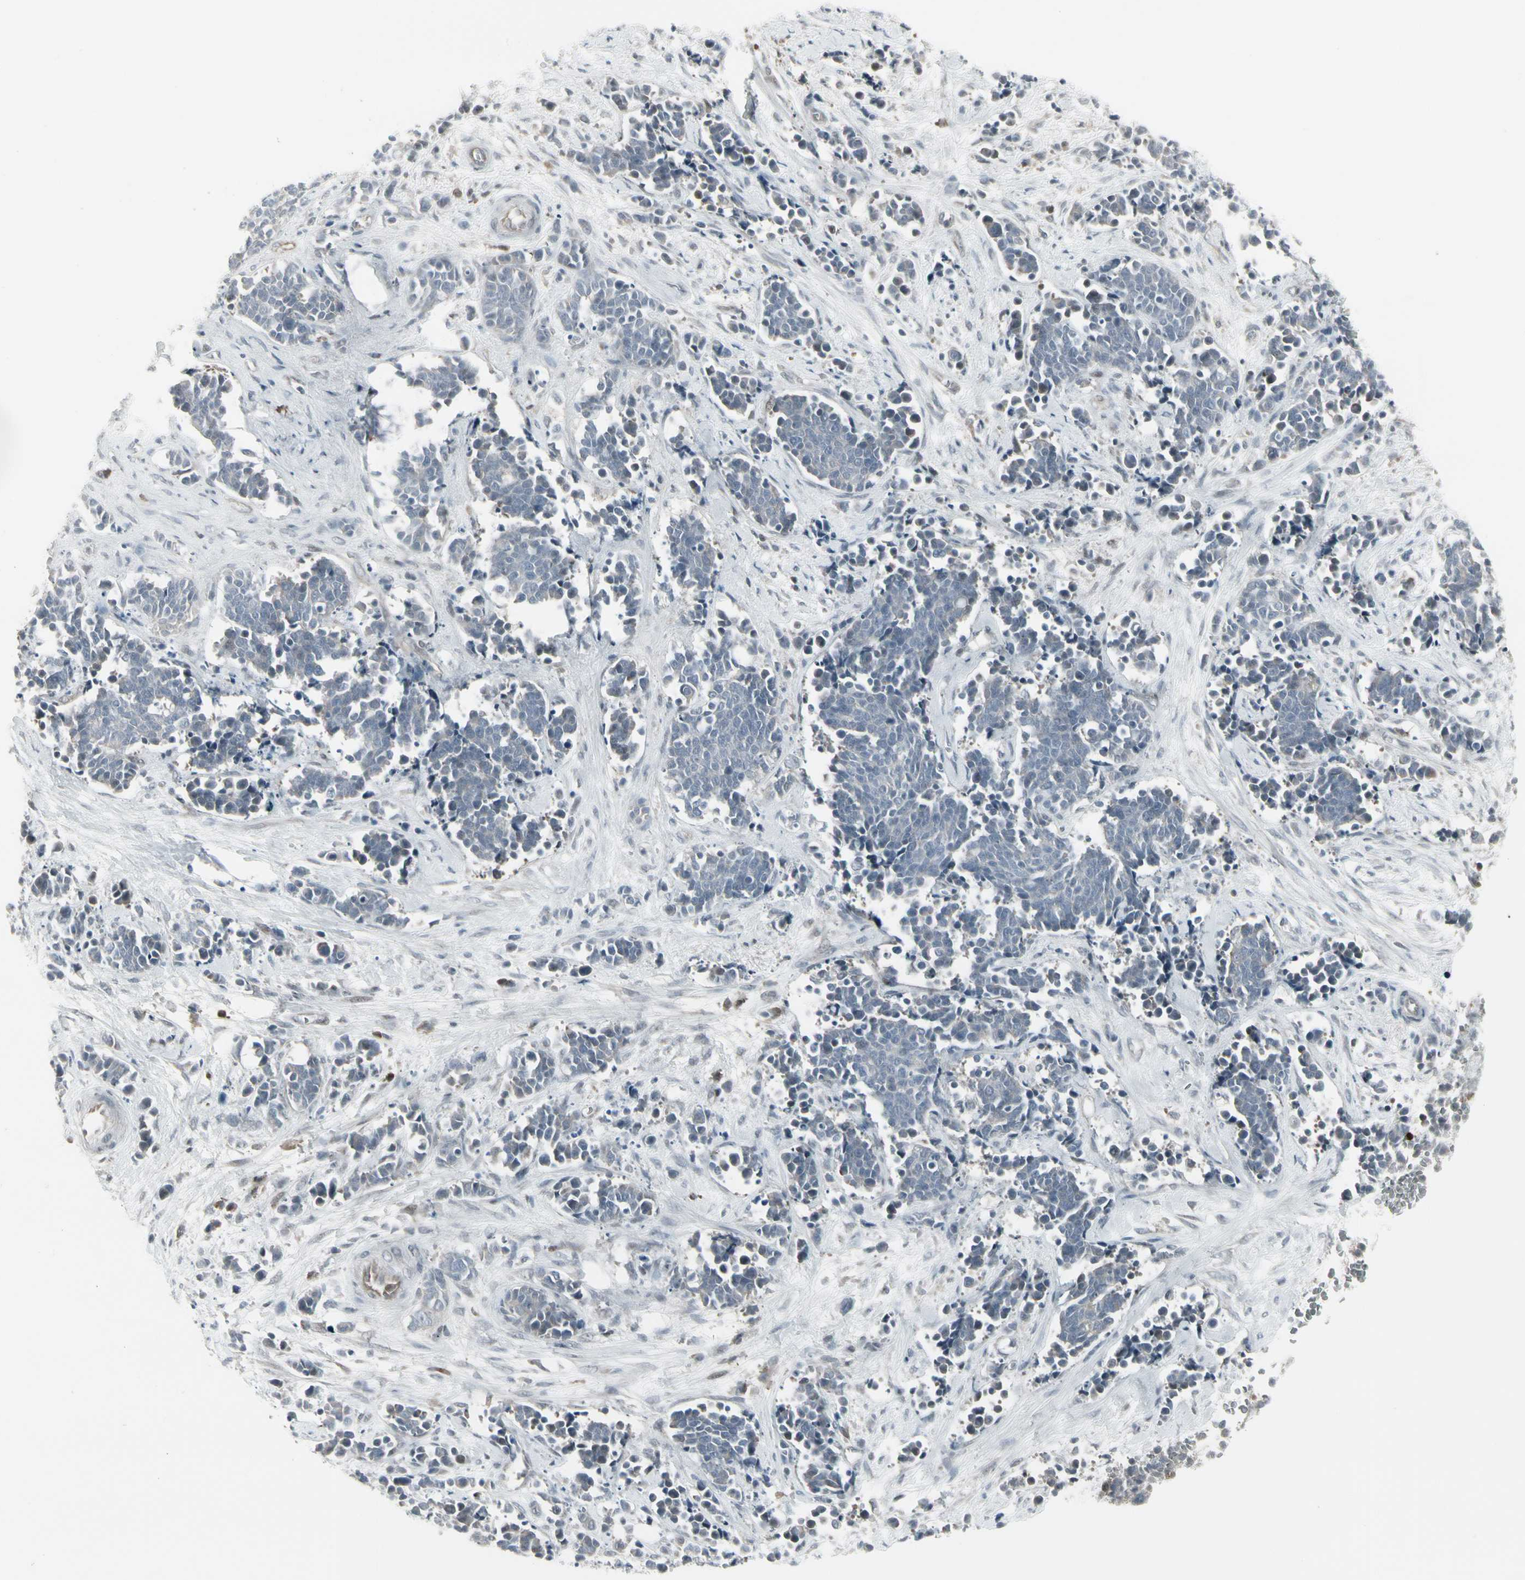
{"staining": {"intensity": "weak", "quantity": "<25%", "location": "cytoplasmic/membranous"}, "tissue": "cervical cancer", "cell_type": "Tumor cells", "image_type": "cancer", "snomed": [{"axis": "morphology", "description": "Squamous cell carcinoma, NOS"}, {"axis": "topography", "description": "Cervix"}], "caption": "The immunohistochemistry photomicrograph has no significant positivity in tumor cells of cervical cancer (squamous cell carcinoma) tissue.", "gene": "IGFBP6", "patient": {"sex": "female", "age": 35}}